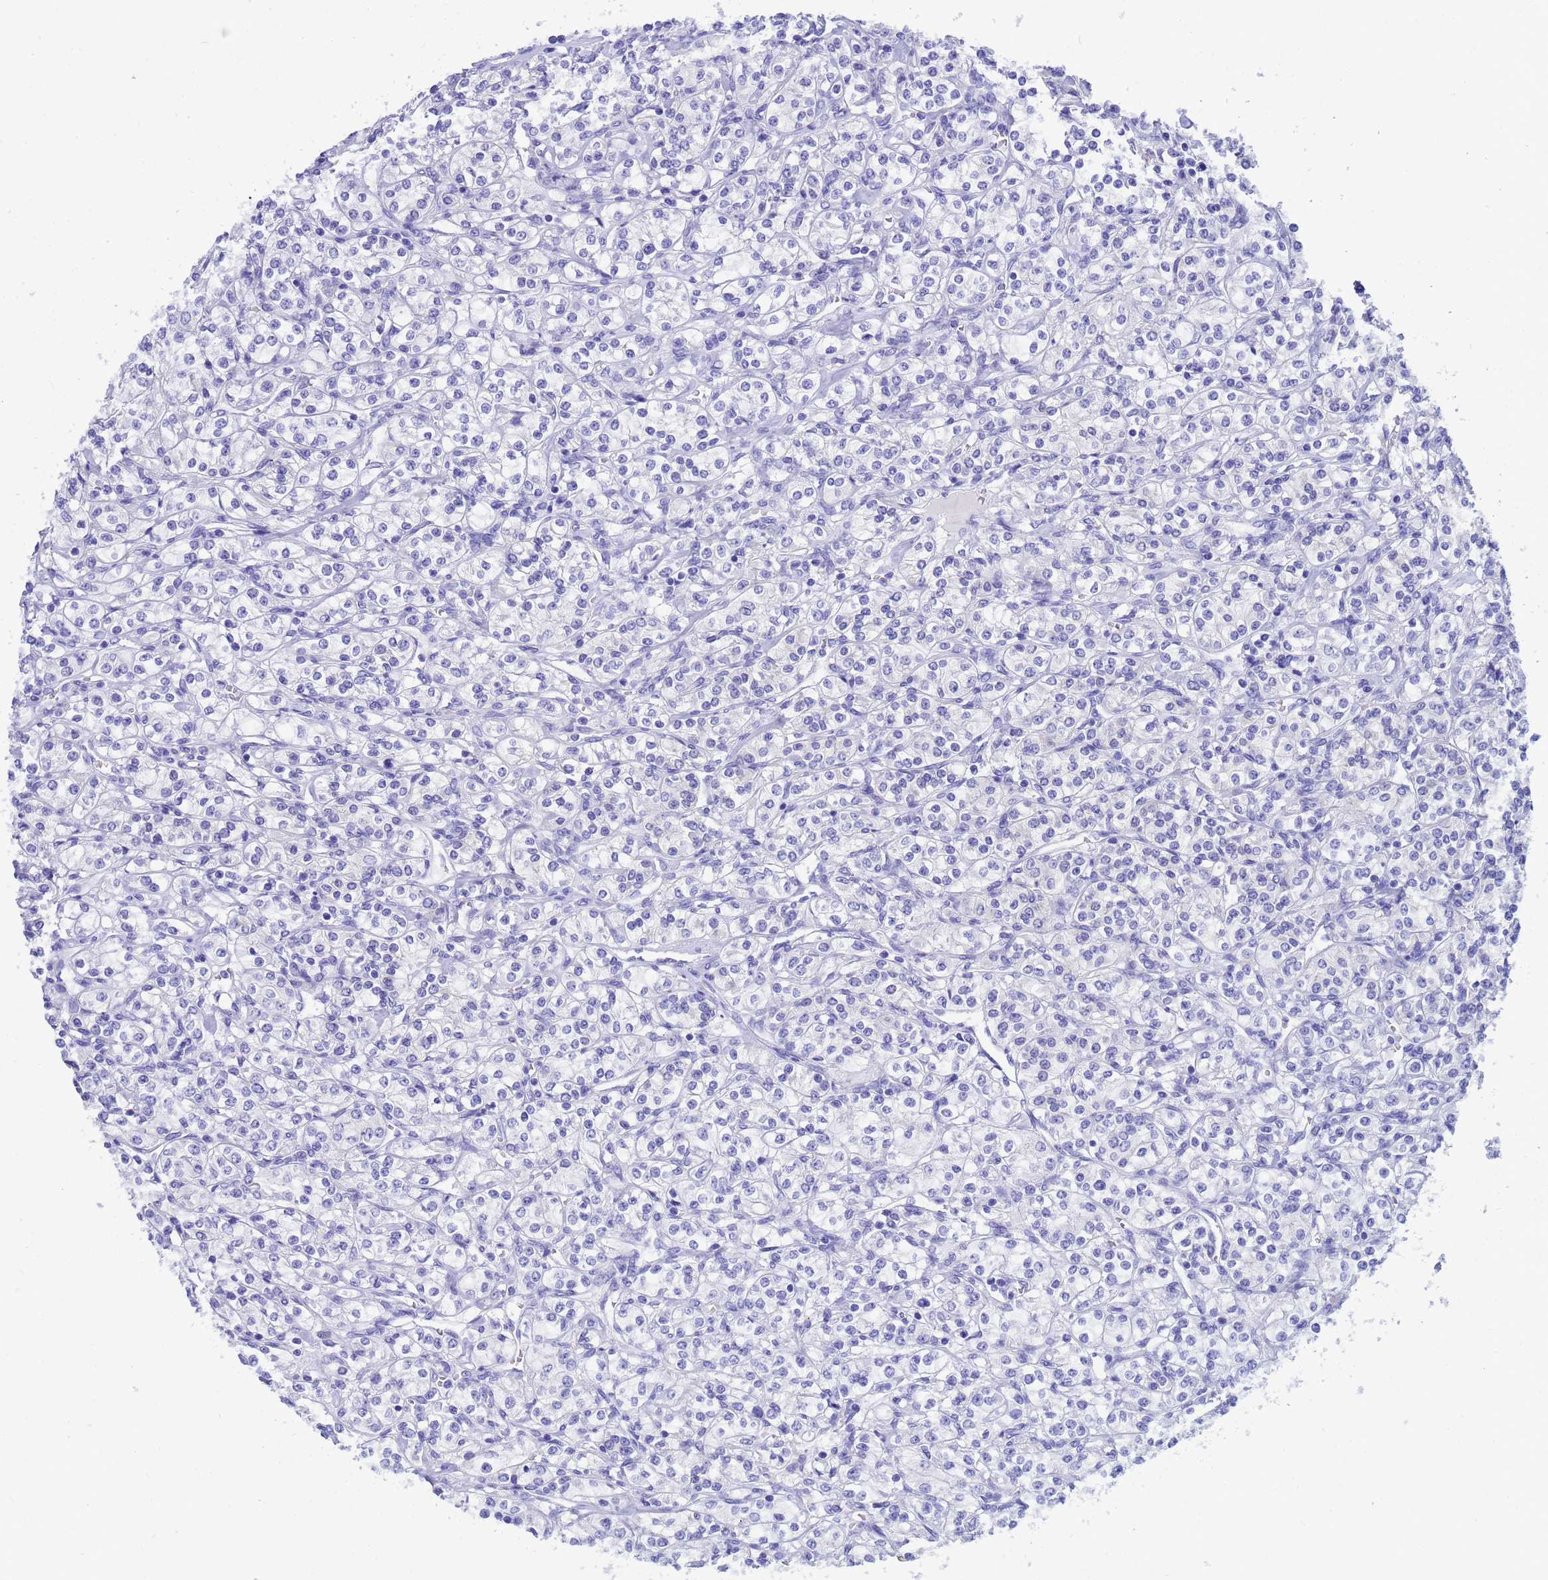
{"staining": {"intensity": "negative", "quantity": "none", "location": "none"}, "tissue": "renal cancer", "cell_type": "Tumor cells", "image_type": "cancer", "snomed": [{"axis": "morphology", "description": "Adenocarcinoma, NOS"}, {"axis": "topography", "description": "Kidney"}], "caption": "IHC of renal cancer (adenocarcinoma) exhibits no expression in tumor cells. (Stains: DAB (3,3'-diaminobenzidine) immunohistochemistry with hematoxylin counter stain, Microscopy: brightfield microscopy at high magnification).", "gene": "AKR1C2", "patient": {"sex": "male", "age": 77}}